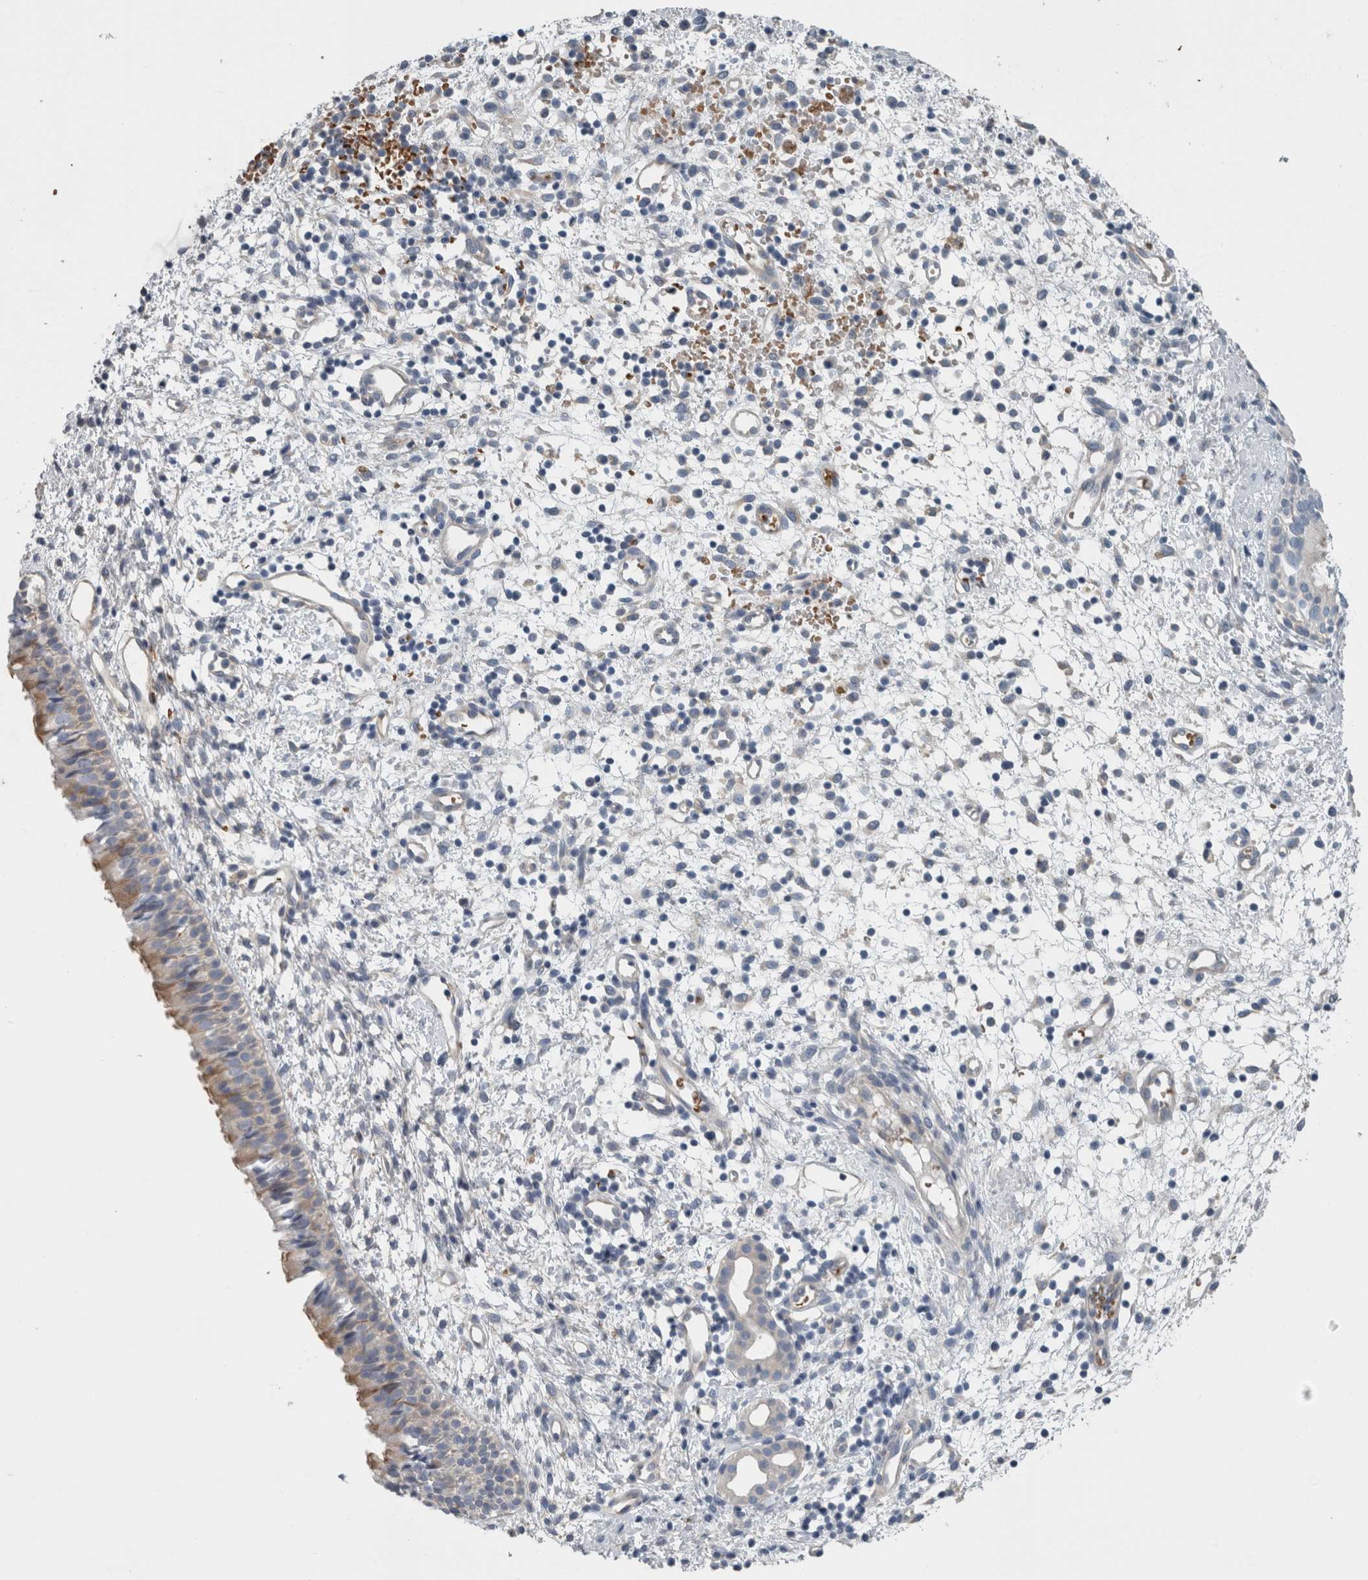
{"staining": {"intensity": "weak", "quantity": "25%-75%", "location": "cytoplasmic/membranous"}, "tissue": "nasopharynx", "cell_type": "Respiratory epithelial cells", "image_type": "normal", "snomed": [{"axis": "morphology", "description": "Normal tissue, NOS"}, {"axis": "topography", "description": "Nasopharynx"}], "caption": "Respiratory epithelial cells show low levels of weak cytoplasmic/membranous staining in approximately 25%-75% of cells in normal nasopharynx.", "gene": "SH3GL2", "patient": {"sex": "male", "age": 22}}